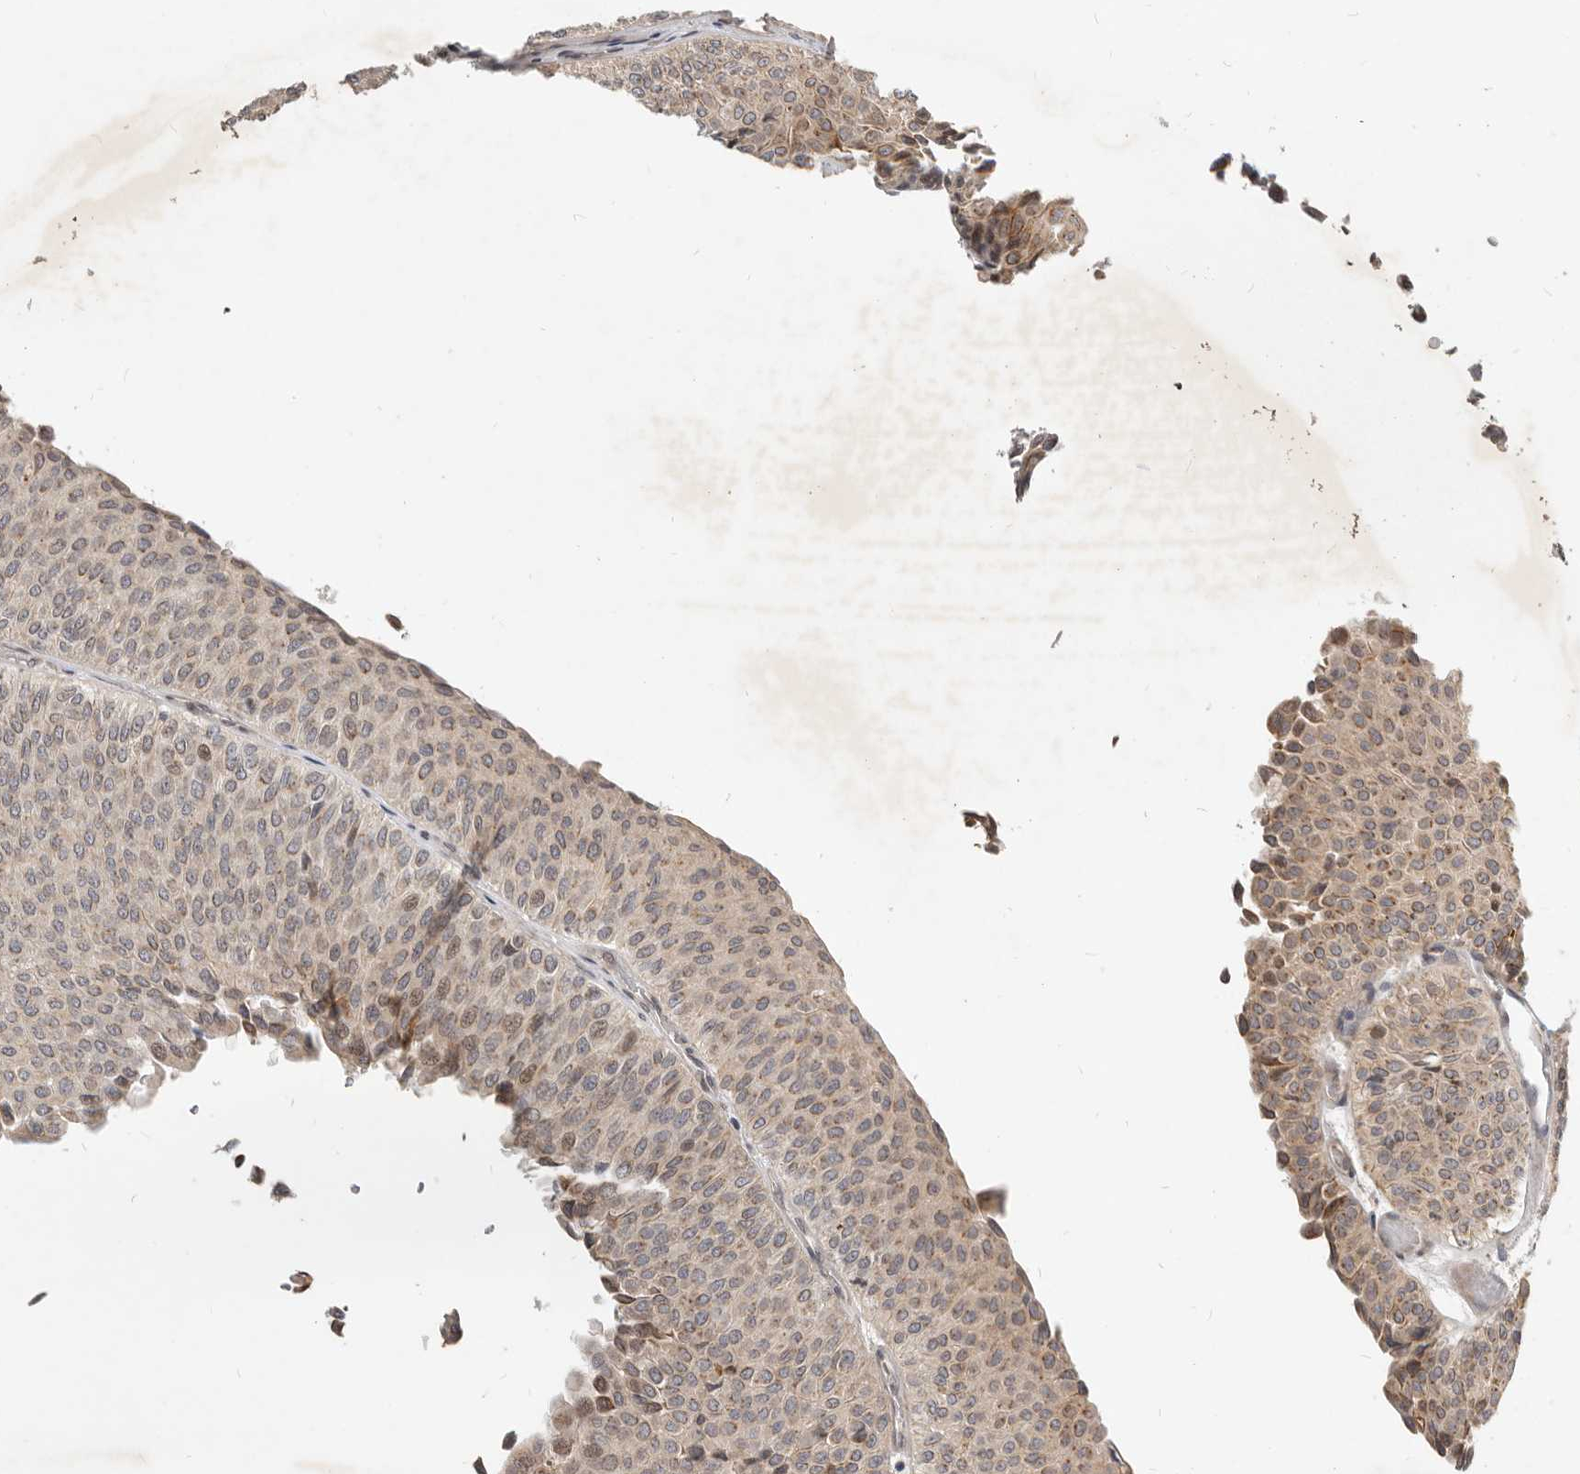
{"staining": {"intensity": "weak", "quantity": "<25%", "location": "cytoplasmic/membranous,nuclear"}, "tissue": "urothelial cancer", "cell_type": "Tumor cells", "image_type": "cancer", "snomed": [{"axis": "morphology", "description": "Urothelial carcinoma, Low grade"}, {"axis": "topography", "description": "Urinary bladder"}], "caption": "High power microscopy image of an immunohistochemistry histopathology image of low-grade urothelial carcinoma, revealing no significant positivity in tumor cells. (Brightfield microscopy of DAB IHC at high magnification).", "gene": "NPY4R", "patient": {"sex": "male", "age": 78}}